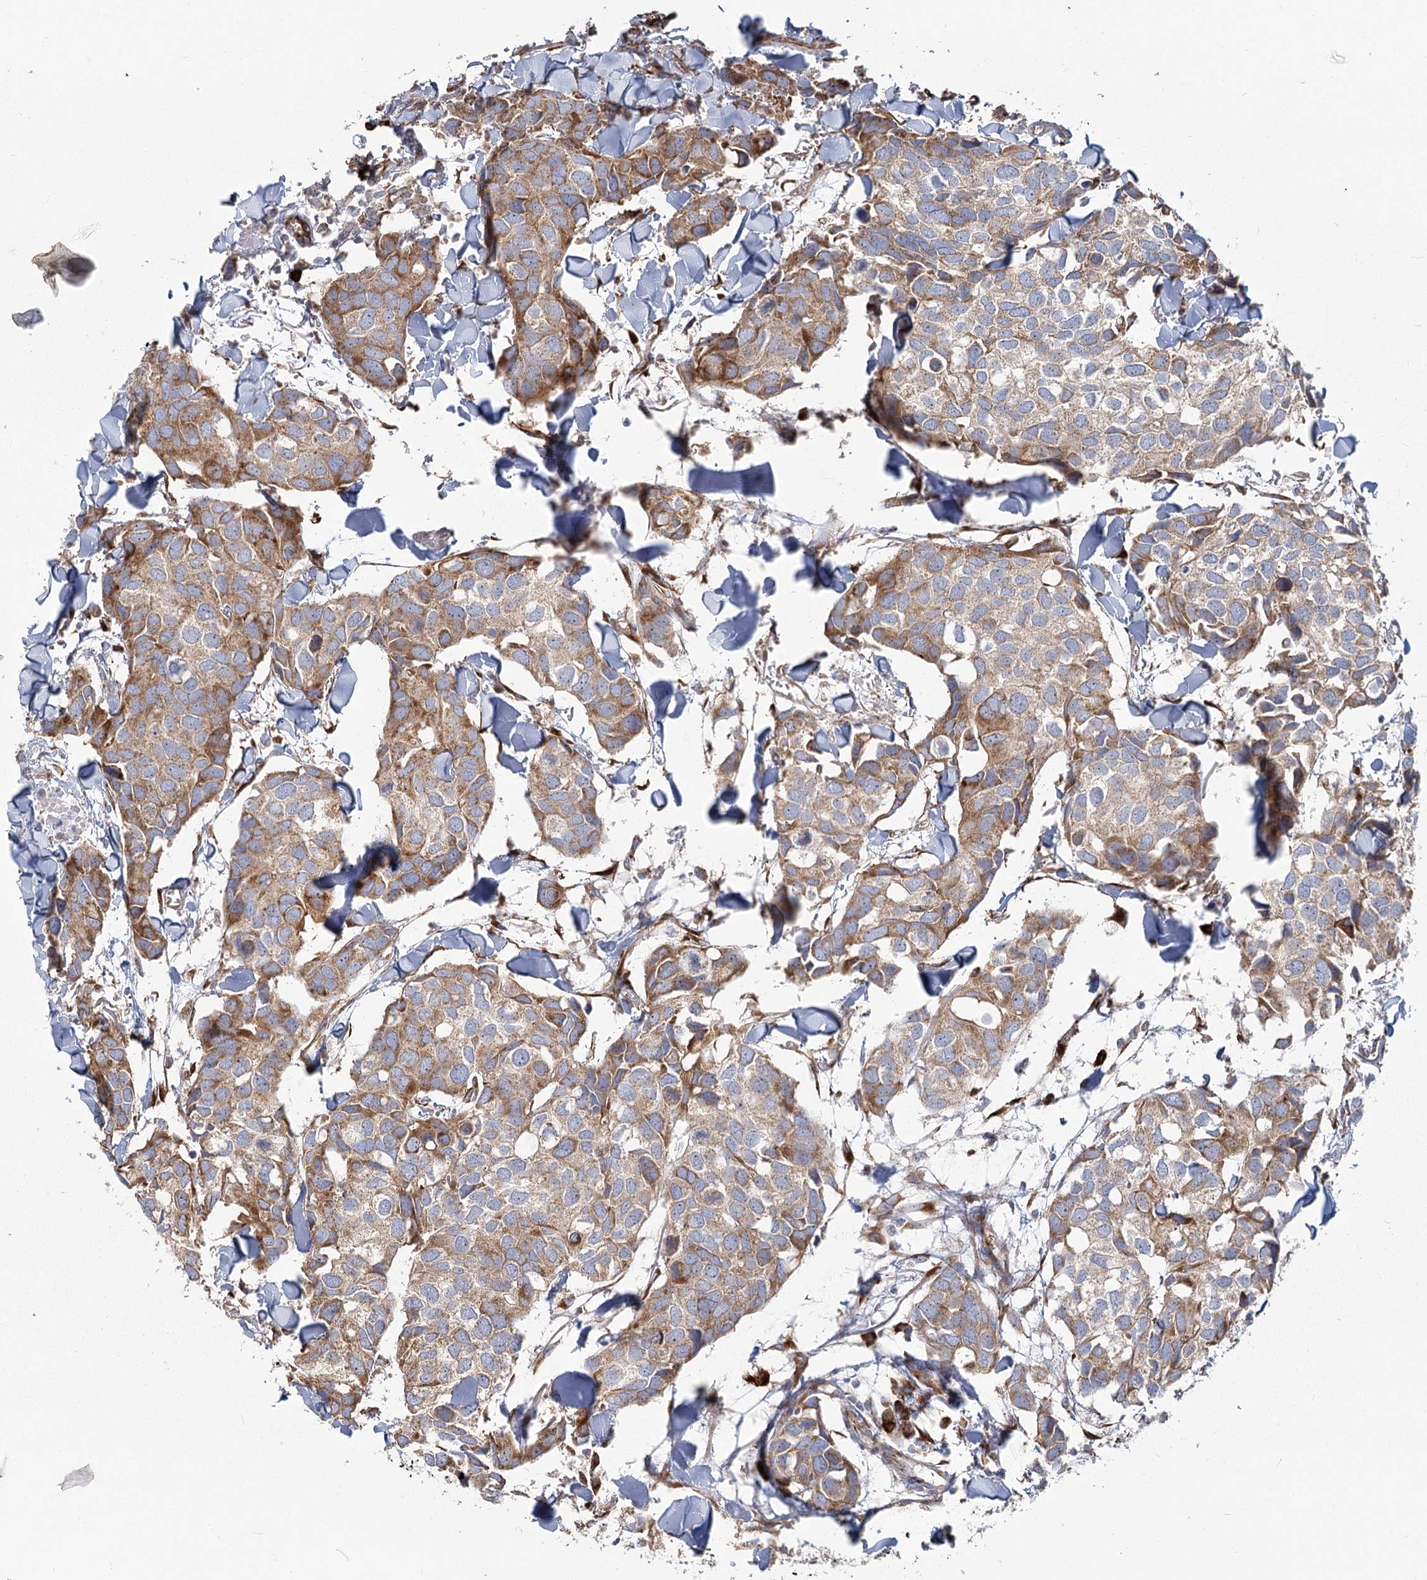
{"staining": {"intensity": "moderate", "quantity": ">75%", "location": "cytoplasmic/membranous"}, "tissue": "breast cancer", "cell_type": "Tumor cells", "image_type": "cancer", "snomed": [{"axis": "morphology", "description": "Duct carcinoma"}, {"axis": "topography", "description": "Breast"}], "caption": "Immunohistochemical staining of breast cancer exhibits medium levels of moderate cytoplasmic/membranous protein positivity in about >75% of tumor cells.", "gene": "HARS2", "patient": {"sex": "female", "age": 83}}